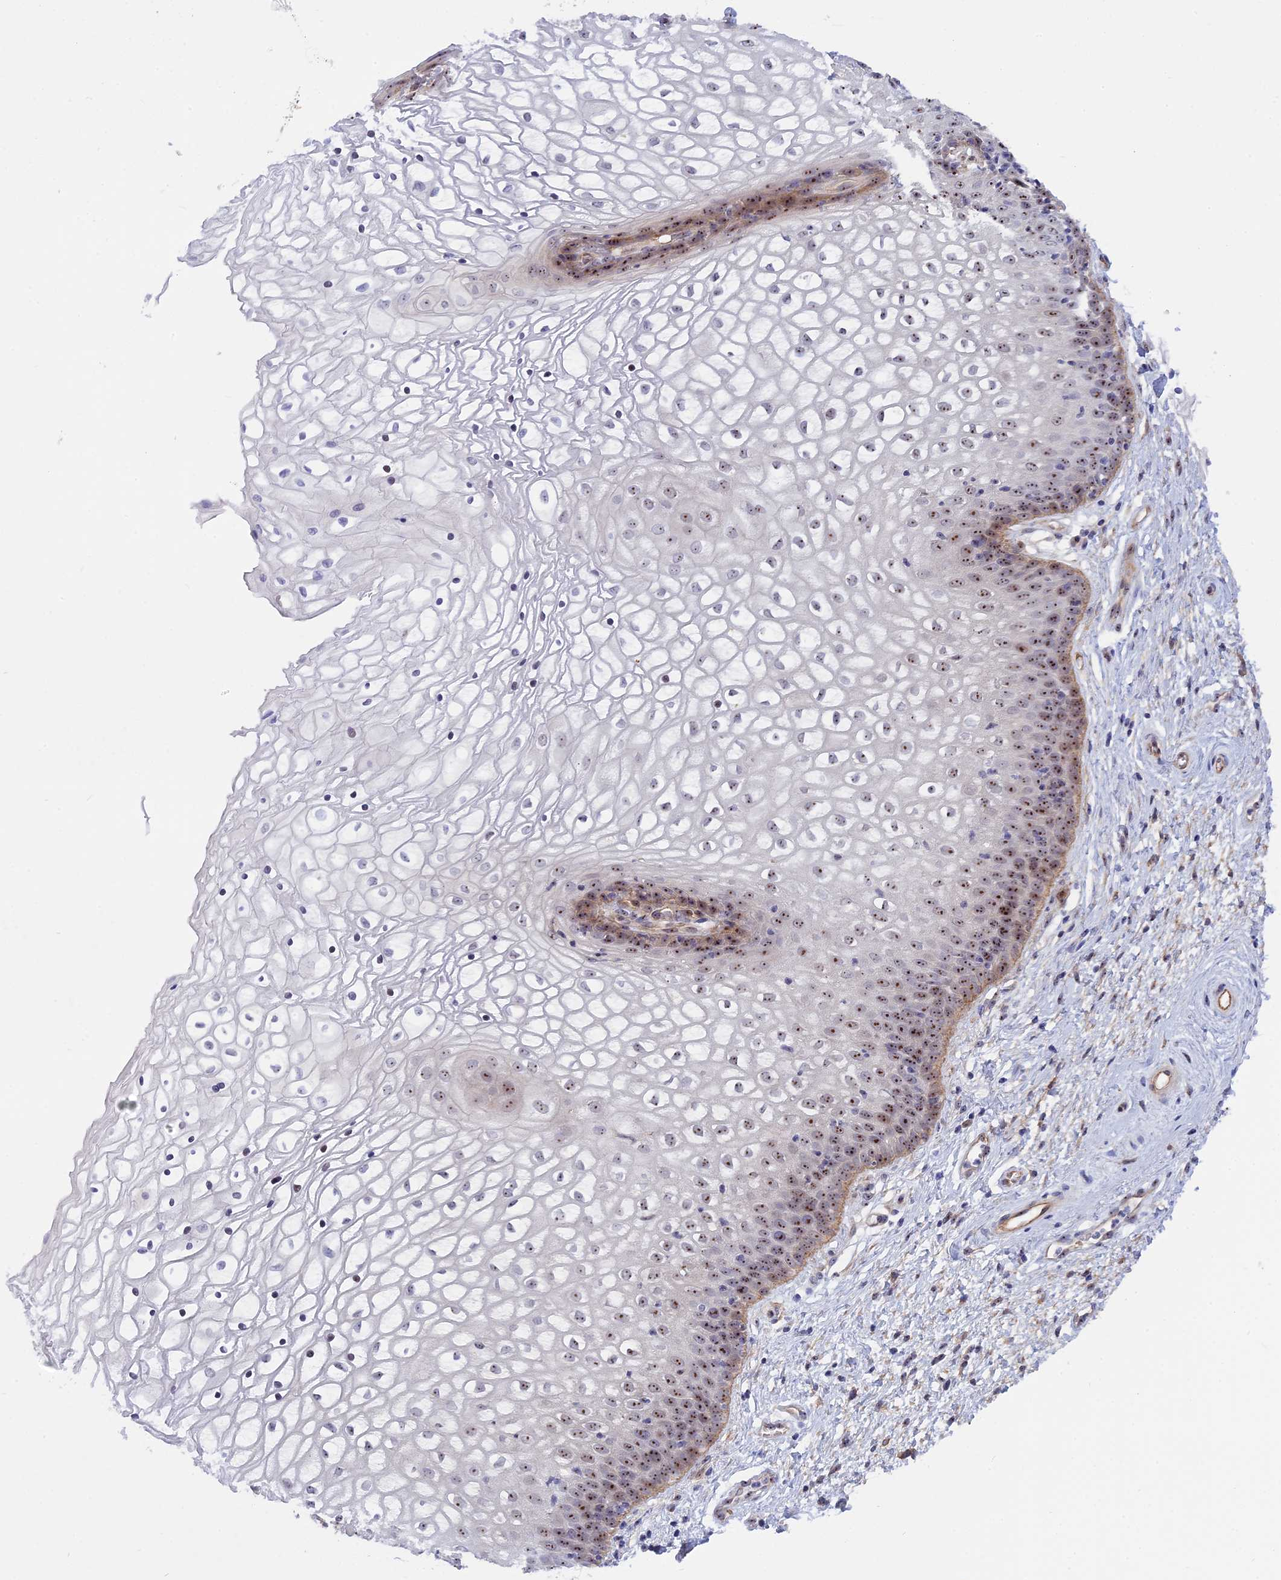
{"staining": {"intensity": "moderate", "quantity": ">75%", "location": "nuclear"}, "tissue": "vagina", "cell_type": "Squamous epithelial cells", "image_type": "normal", "snomed": [{"axis": "morphology", "description": "Normal tissue, NOS"}, {"axis": "topography", "description": "Vagina"}], "caption": "Vagina stained with IHC reveals moderate nuclear staining in about >75% of squamous epithelial cells.", "gene": "DBNDD1", "patient": {"sex": "female", "age": 34}}